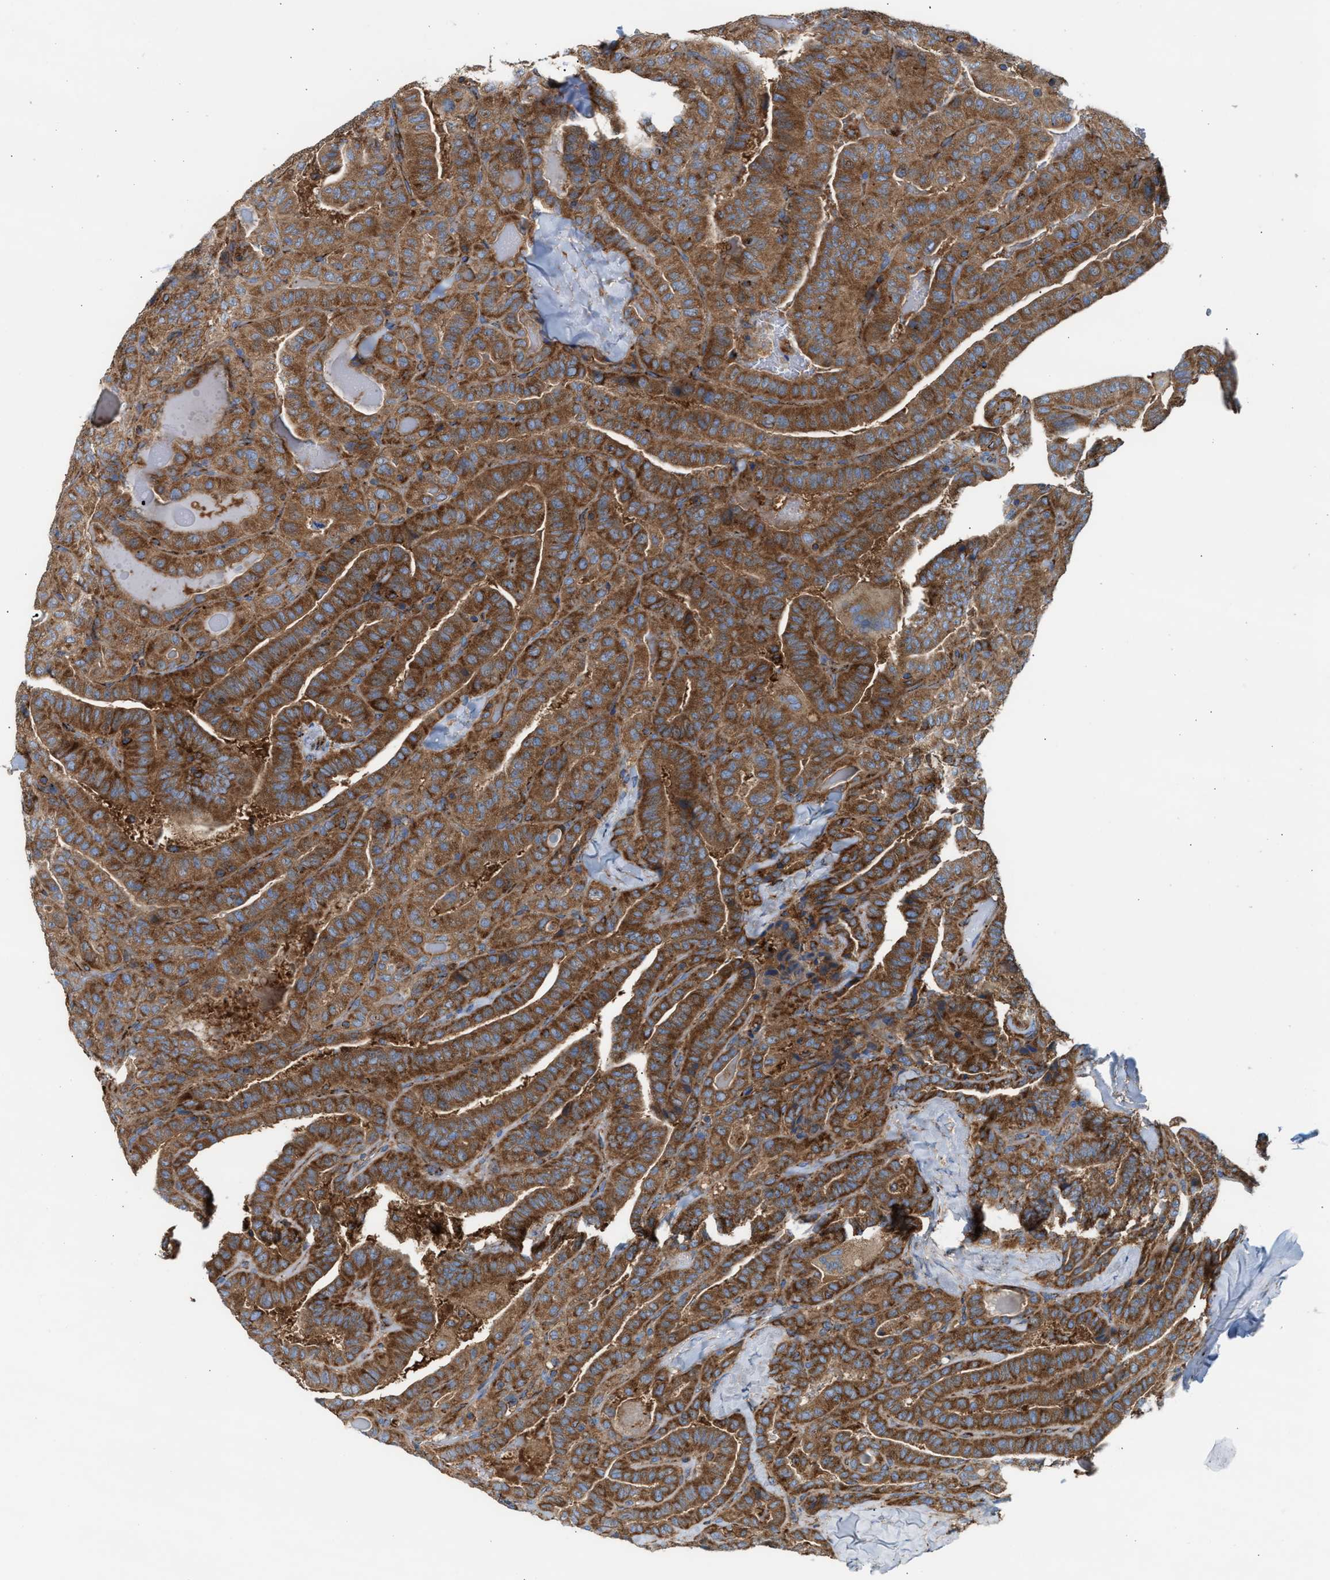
{"staining": {"intensity": "strong", "quantity": ">75%", "location": "cytoplasmic/membranous"}, "tissue": "thyroid cancer", "cell_type": "Tumor cells", "image_type": "cancer", "snomed": [{"axis": "morphology", "description": "Papillary adenocarcinoma, NOS"}, {"axis": "topography", "description": "Thyroid gland"}], "caption": "Thyroid papillary adenocarcinoma was stained to show a protein in brown. There is high levels of strong cytoplasmic/membranous expression in about >75% of tumor cells. Nuclei are stained in blue.", "gene": "TBC1D15", "patient": {"sex": "male", "age": 77}}